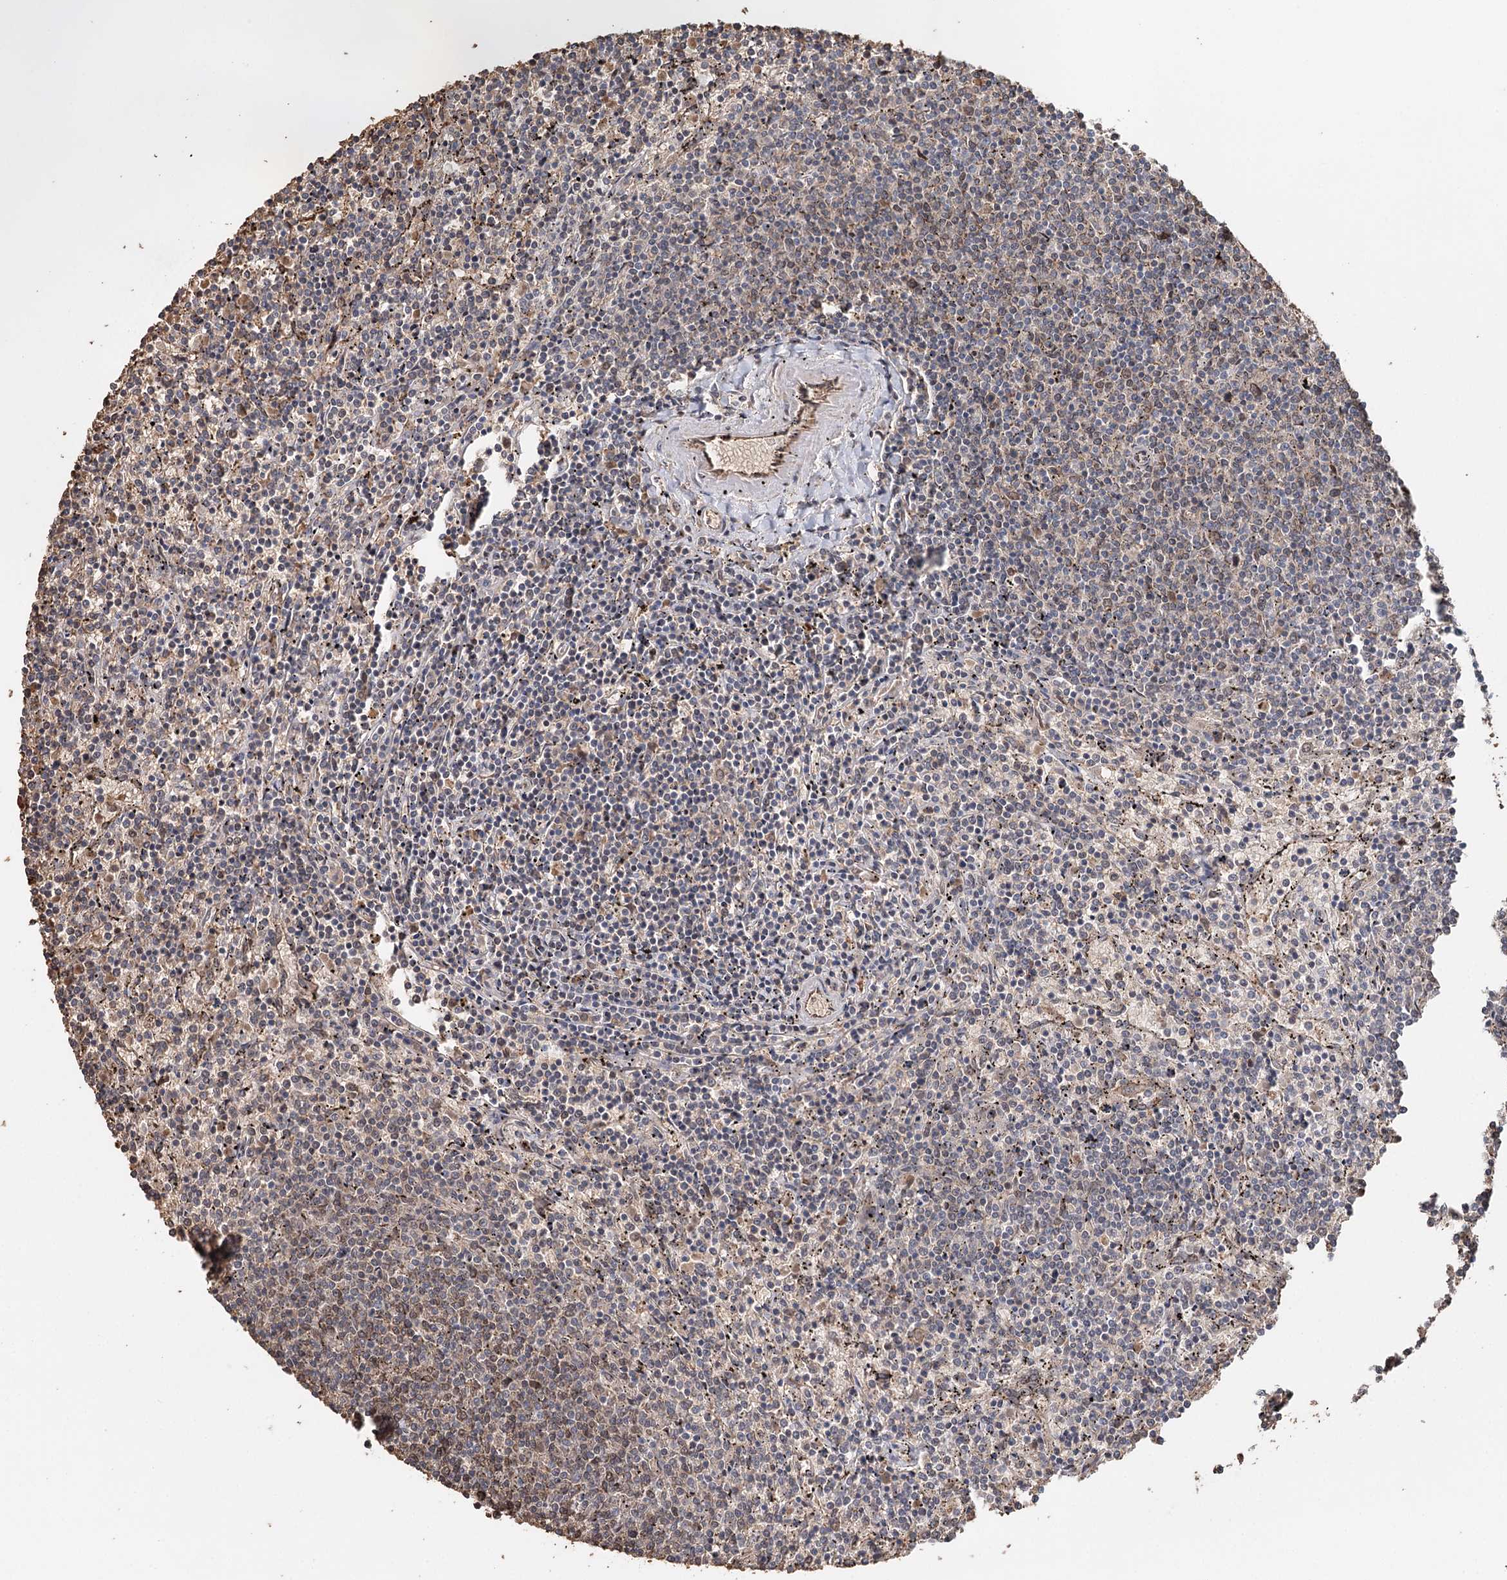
{"staining": {"intensity": "negative", "quantity": "none", "location": "none"}, "tissue": "lymphoma", "cell_type": "Tumor cells", "image_type": "cancer", "snomed": [{"axis": "morphology", "description": "Malignant lymphoma, non-Hodgkin's type, Low grade"}, {"axis": "topography", "description": "Spleen"}], "caption": "A micrograph of human lymphoma is negative for staining in tumor cells.", "gene": "SYVN1", "patient": {"sex": "female", "age": 50}}